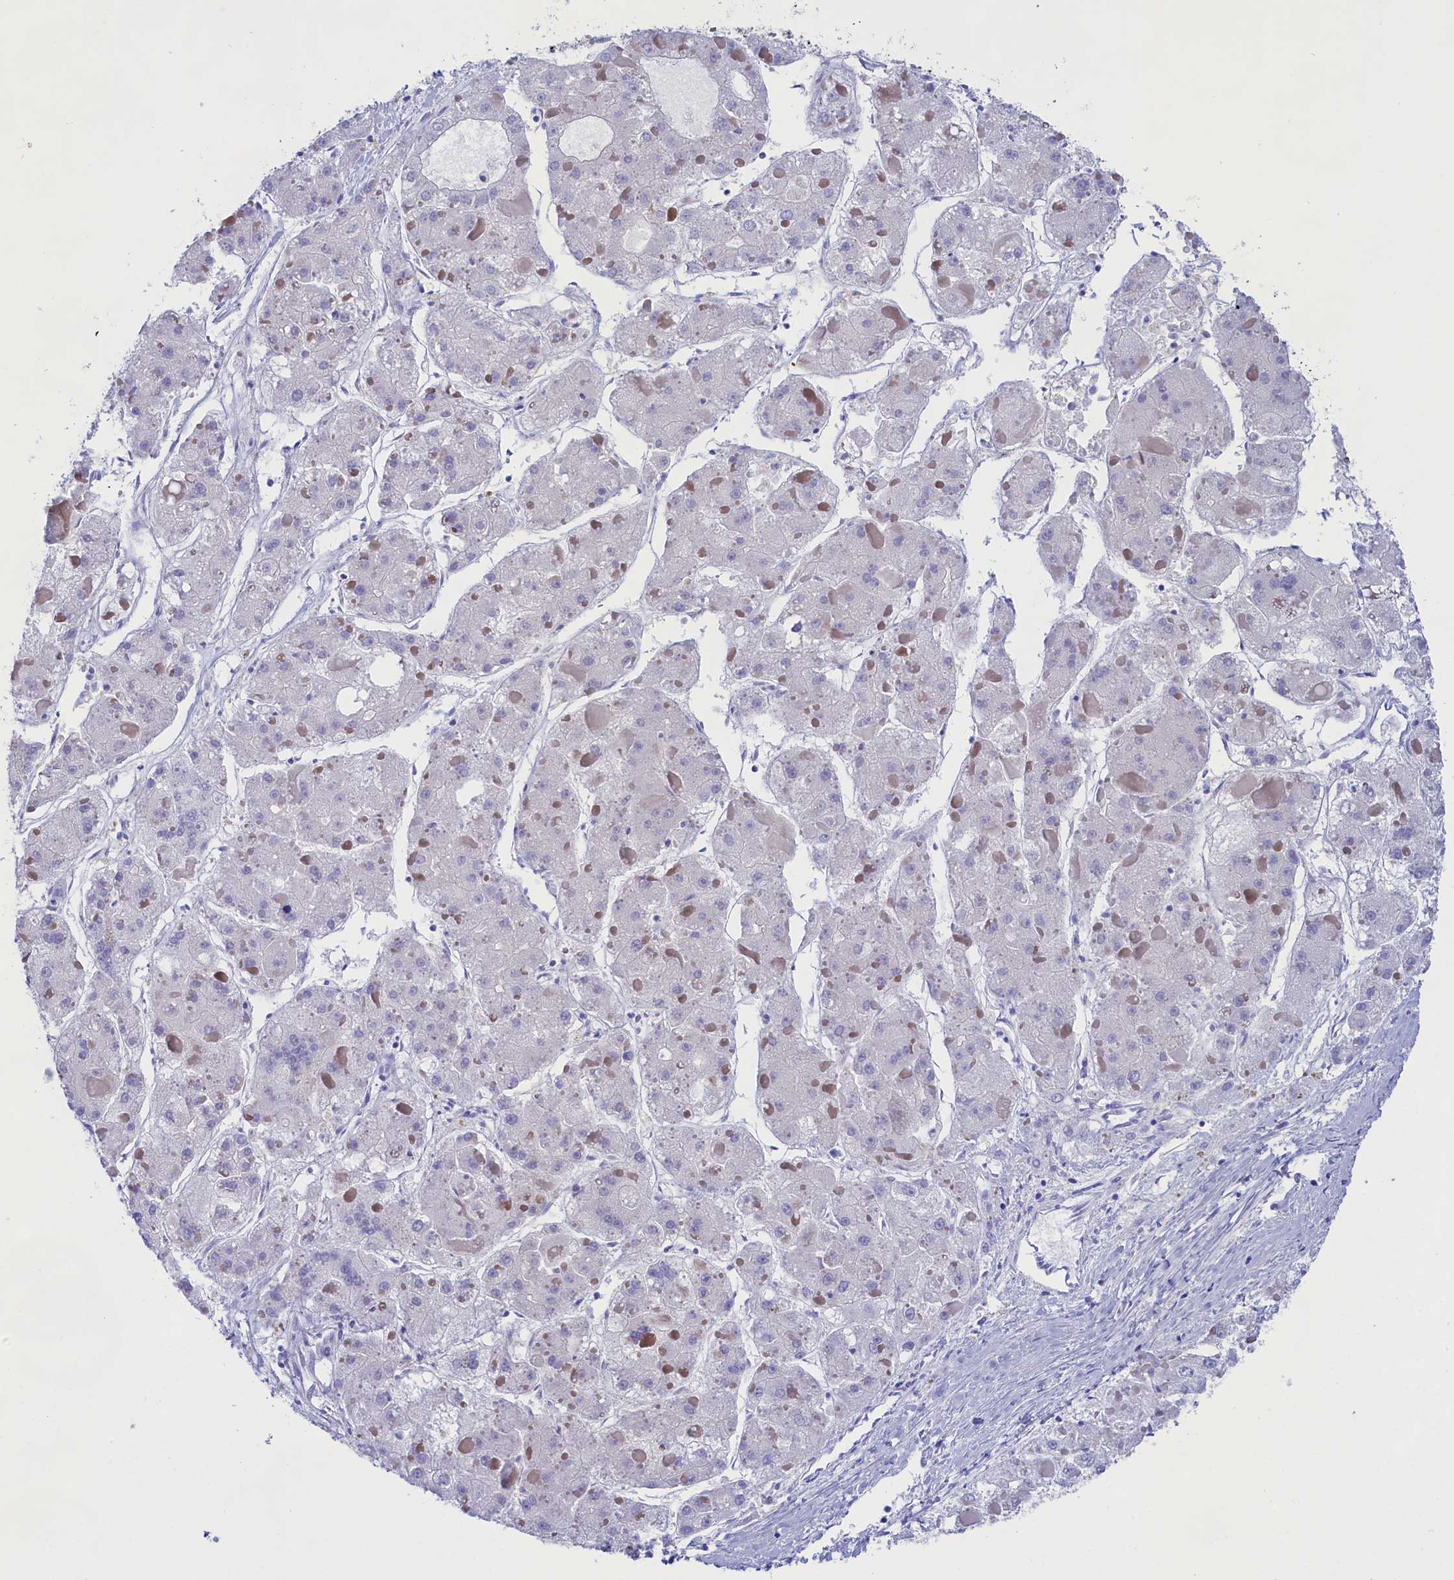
{"staining": {"intensity": "negative", "quantity": "none", "location": "none"}, "tissue": "liver cancer", "cell_type": "Tumor cells", "image_type": "cancer", "snomed": [{"axis": "morphology", "description": "Carcinoma, Hepatocellular, NOS"}, {"axis": "topography", "description": "Liver"}], "caption": "IHC of hepatocellular carcinoma (liver) reveals no positivity in tumor cells.", "gene": "PPP1R13L", "patient": {"sex": "female", "age": 73}}